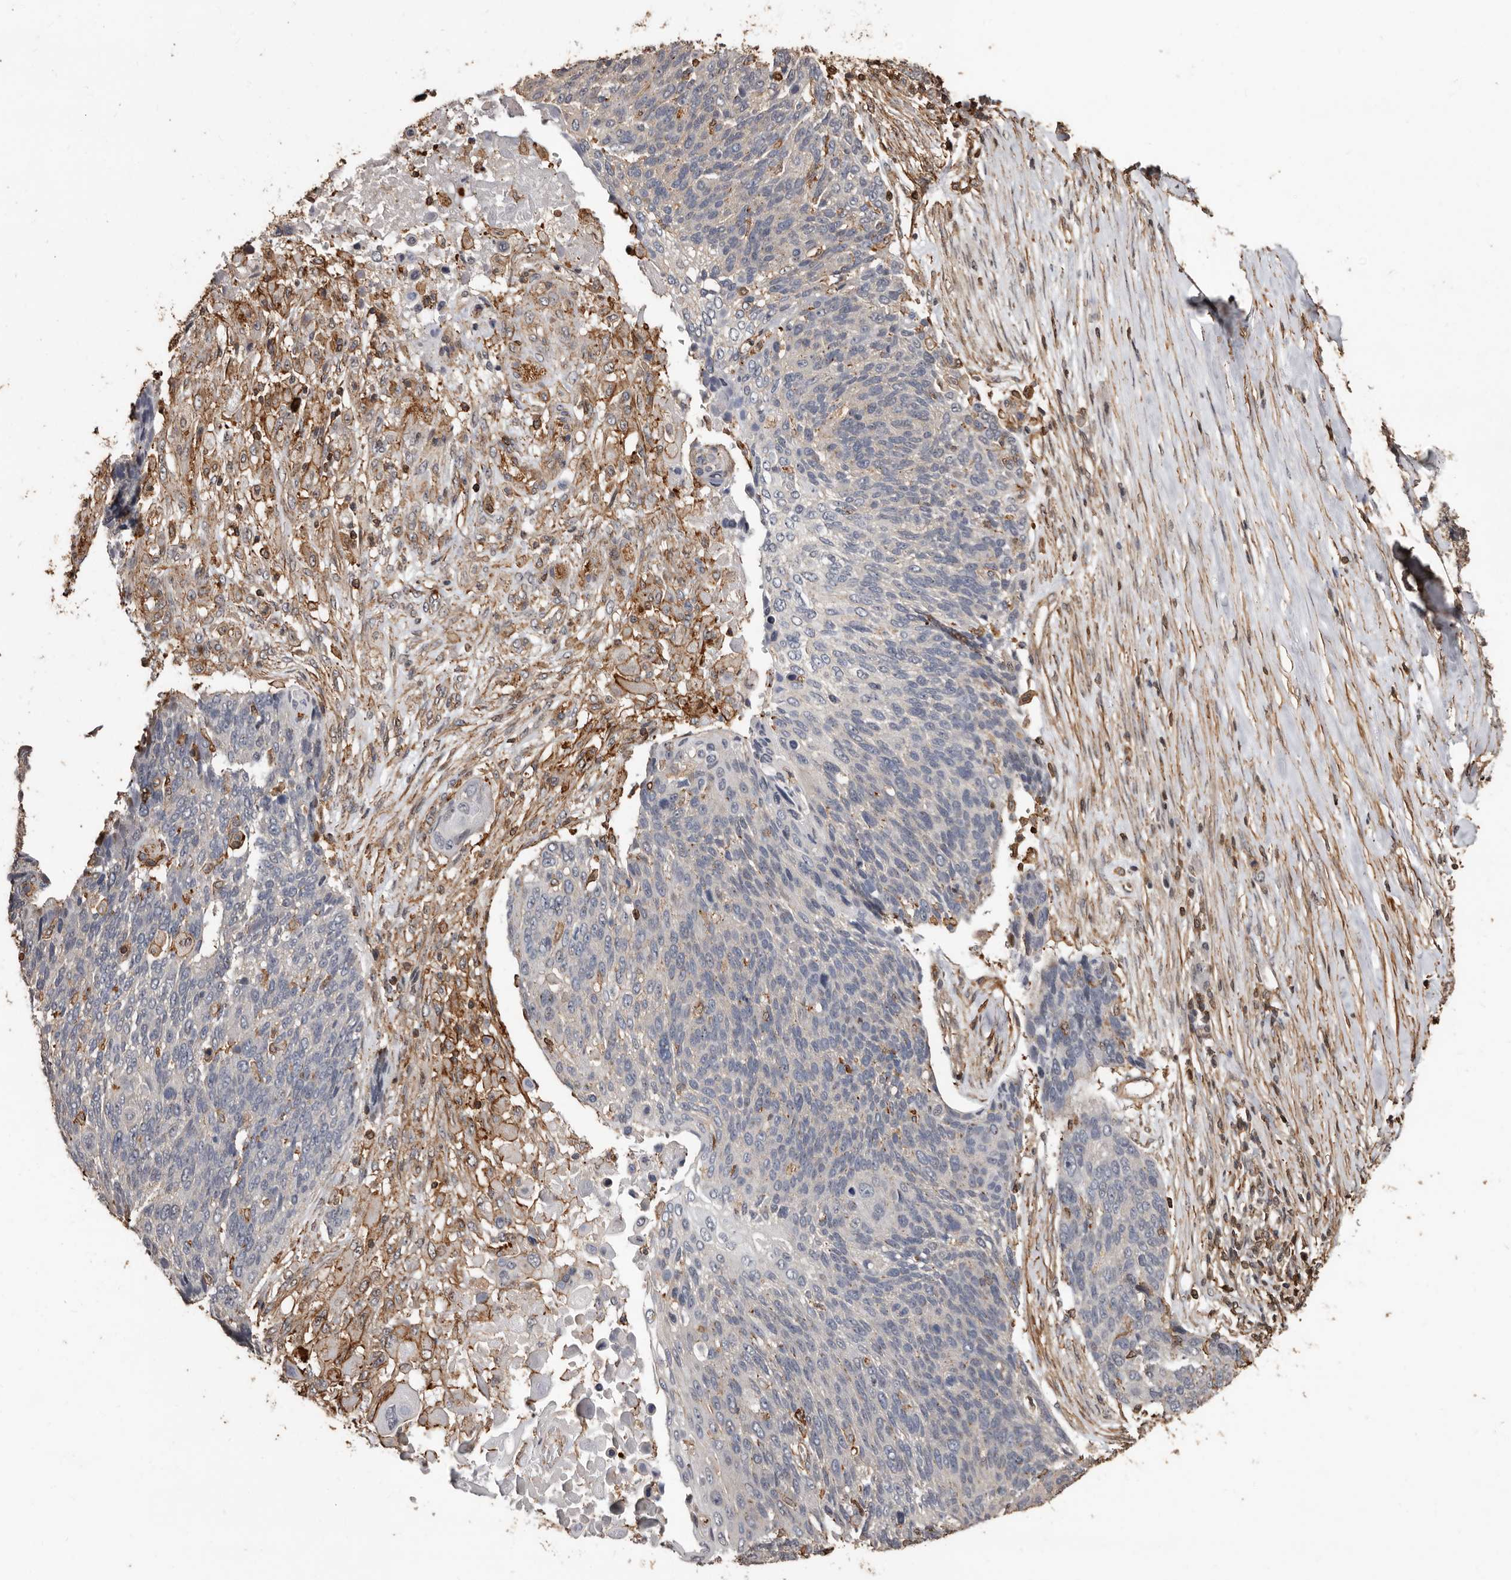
{"staining": {"intensity": "negative", "quantity": "none", "location": "none"}, "tissue": "lung cancer", "cell_type": "Tumor cells", "image_type": "cancer", "snomed": [{"axis": "morphology", "description": "Squamous cell carcinoma, NOS"}, {"axis": "topography", "description": "Lung"}], "caption": "Immunohistochemistry image of neoplastic tissue: human lung cancer (squamous cell carcinoma) stained with DAB (3,3'-diaminobenzidine) shows no significant protein positivity in tumor cells. (Stains: DAB (3,3'-diaminobenzidine) IHC with hematoxylin counter stain, Microscopy: brightfield microscopy at high magnification).", "gene": "GSK3A", "patient": {"sex": "male", "age": 66}}